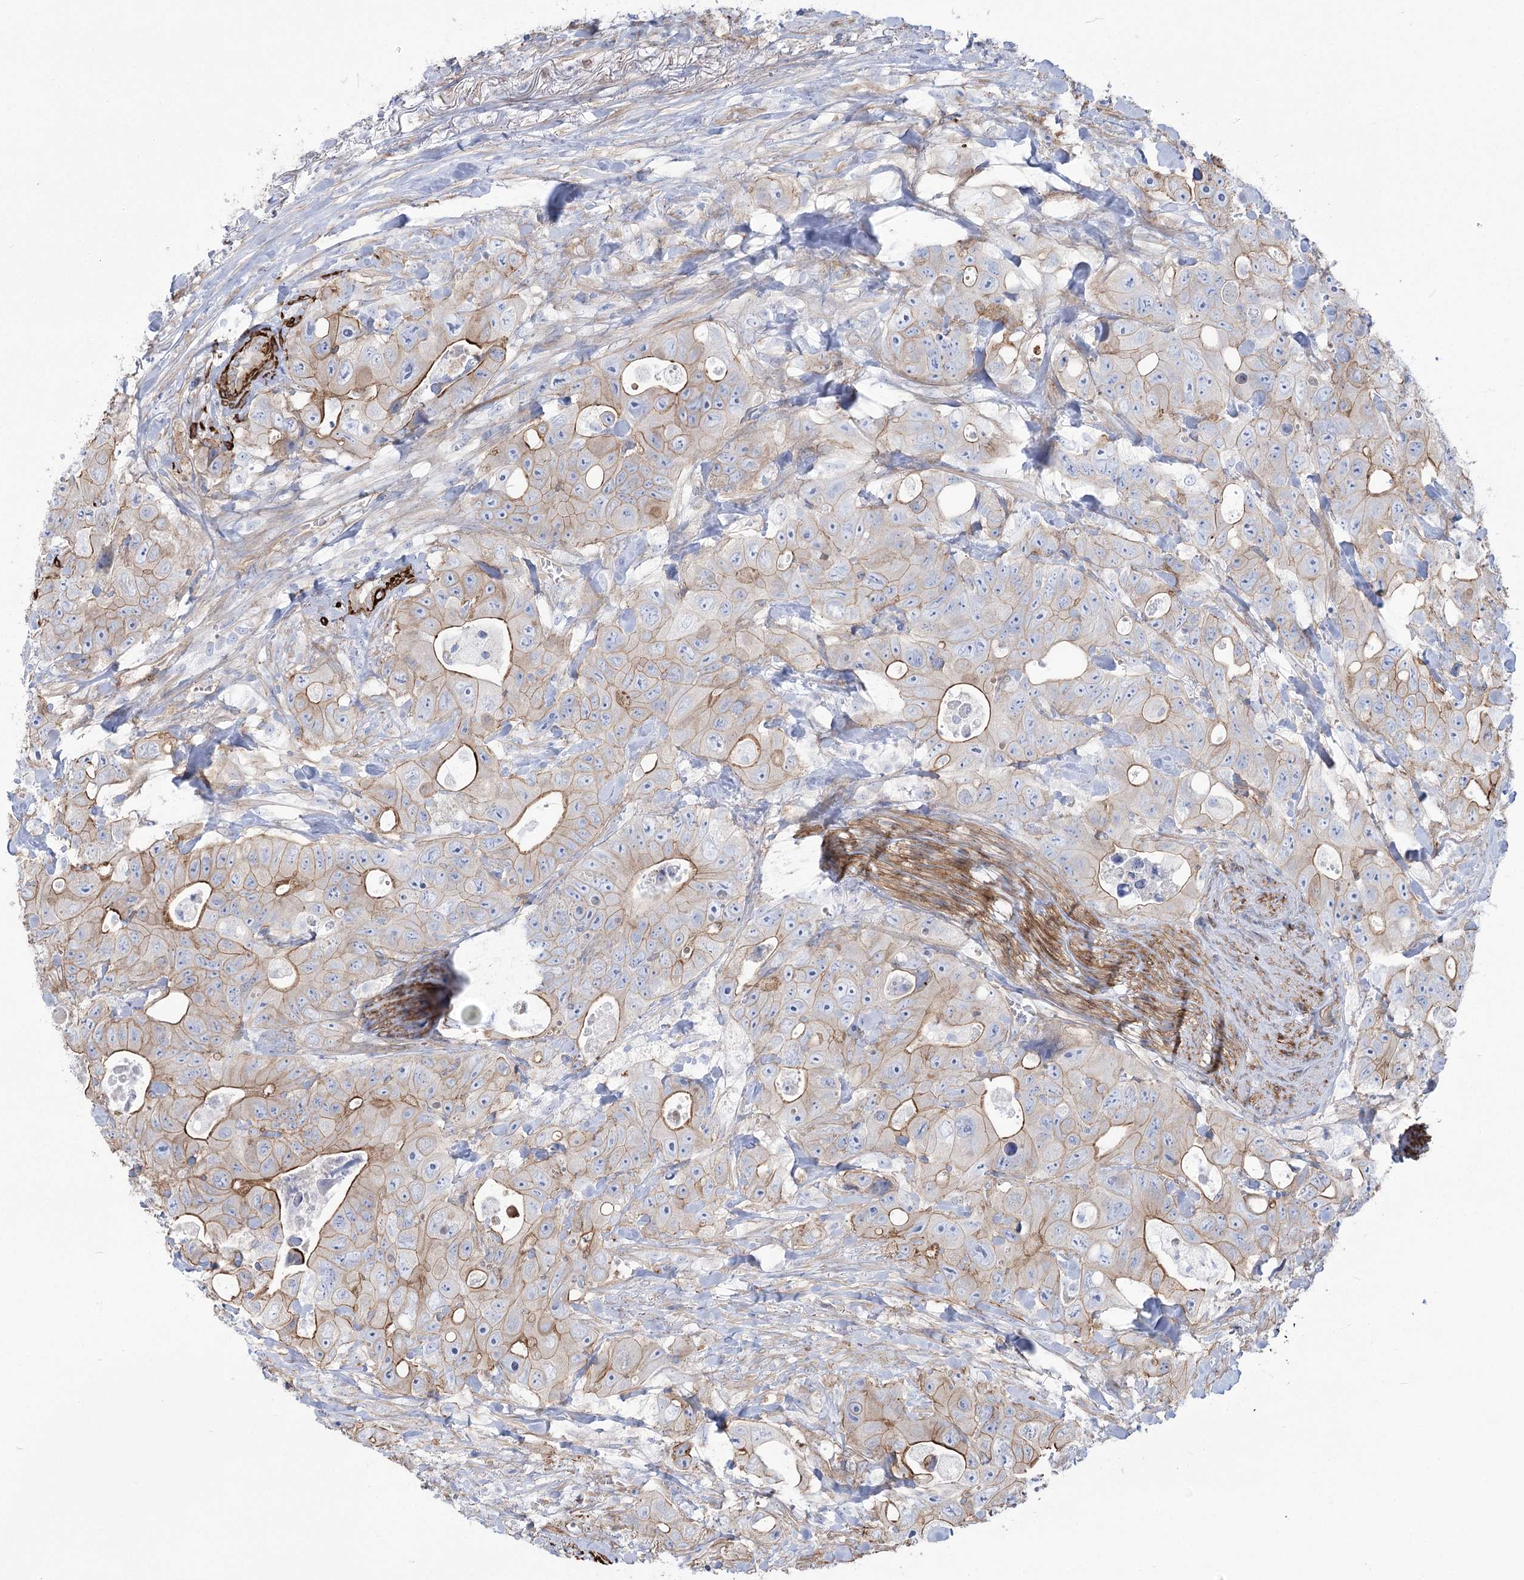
{"staining": {"intensity": "moderate", "quantity": "25%-75%", "location": "cytoplasmic/membranous"}, "tissue": "colorectal cancer", "cell_type": "Tumor cells", "image_type": "cancer", "snomed": [{"axis": "morphology", "description": "Adenocarcinoma, NOS"}, {"axis": "topography", "description": "Colon"}], "caption": "This is a photomicrograph of IHC staining of colorectal cancer, which shows moderate positivity in the cytoplasmic/membranous of tumor cells.", "gene": "PLEKHA5", "patient": {"sex": "female", "age": 46}}